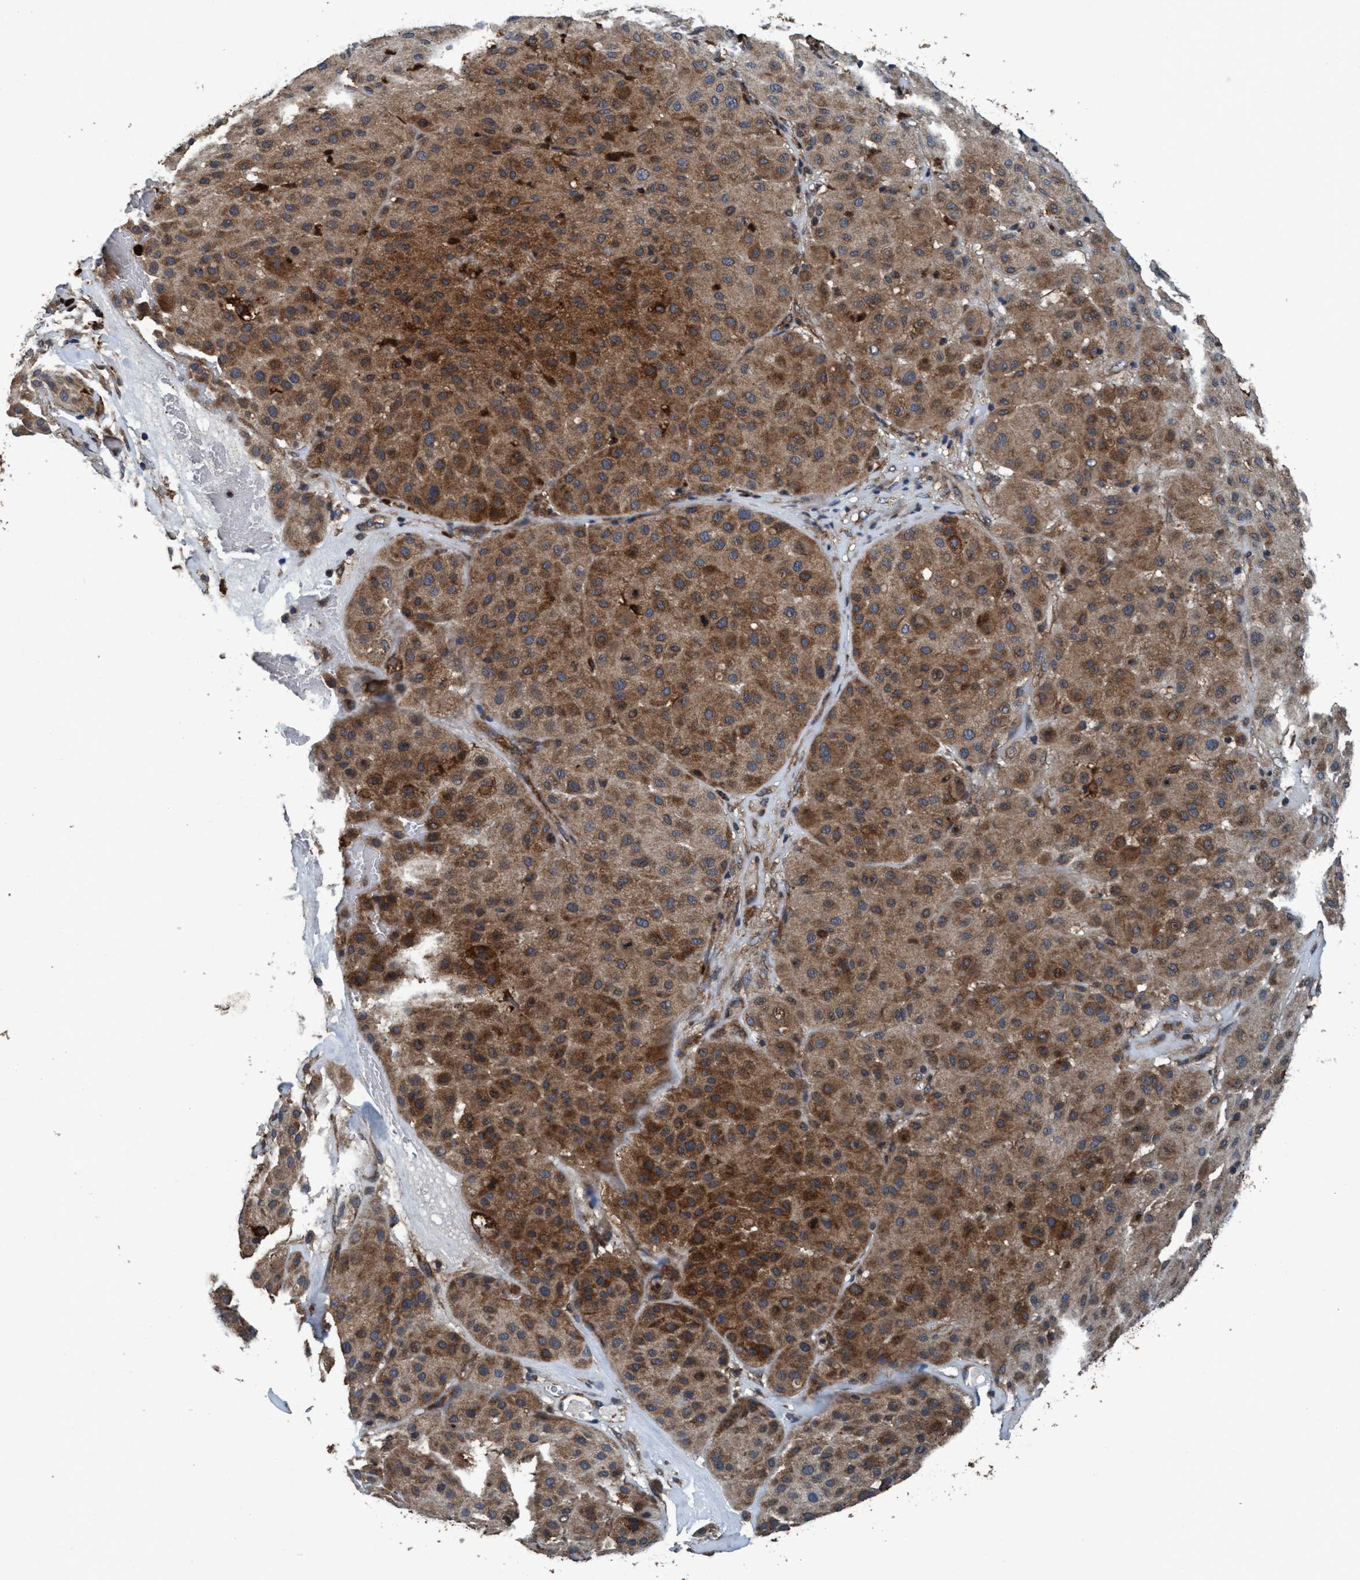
{"staining": {"intensity": "moderate", "quantity": ">75%", "location": "cytoplasmic/membranous"}, "tissue": "melanoma", "cell_type": "Tumor cells", "image_type": "cancer", "snomed": [{"axis": "morphology", "description": "Normal tissue, NOS"}, {"axis": "morphology", "description": "Malignant melanoma, Metastatic site"}, {"axis": "topography", "description": "Skin"}], "caption": "Tumor cells exhibit moderate cytoplasmic/membranous expression in about >75% of cells in melanoma.", "gene": "AKT1S1", "patient": {"sex": "male", "age": 41}}